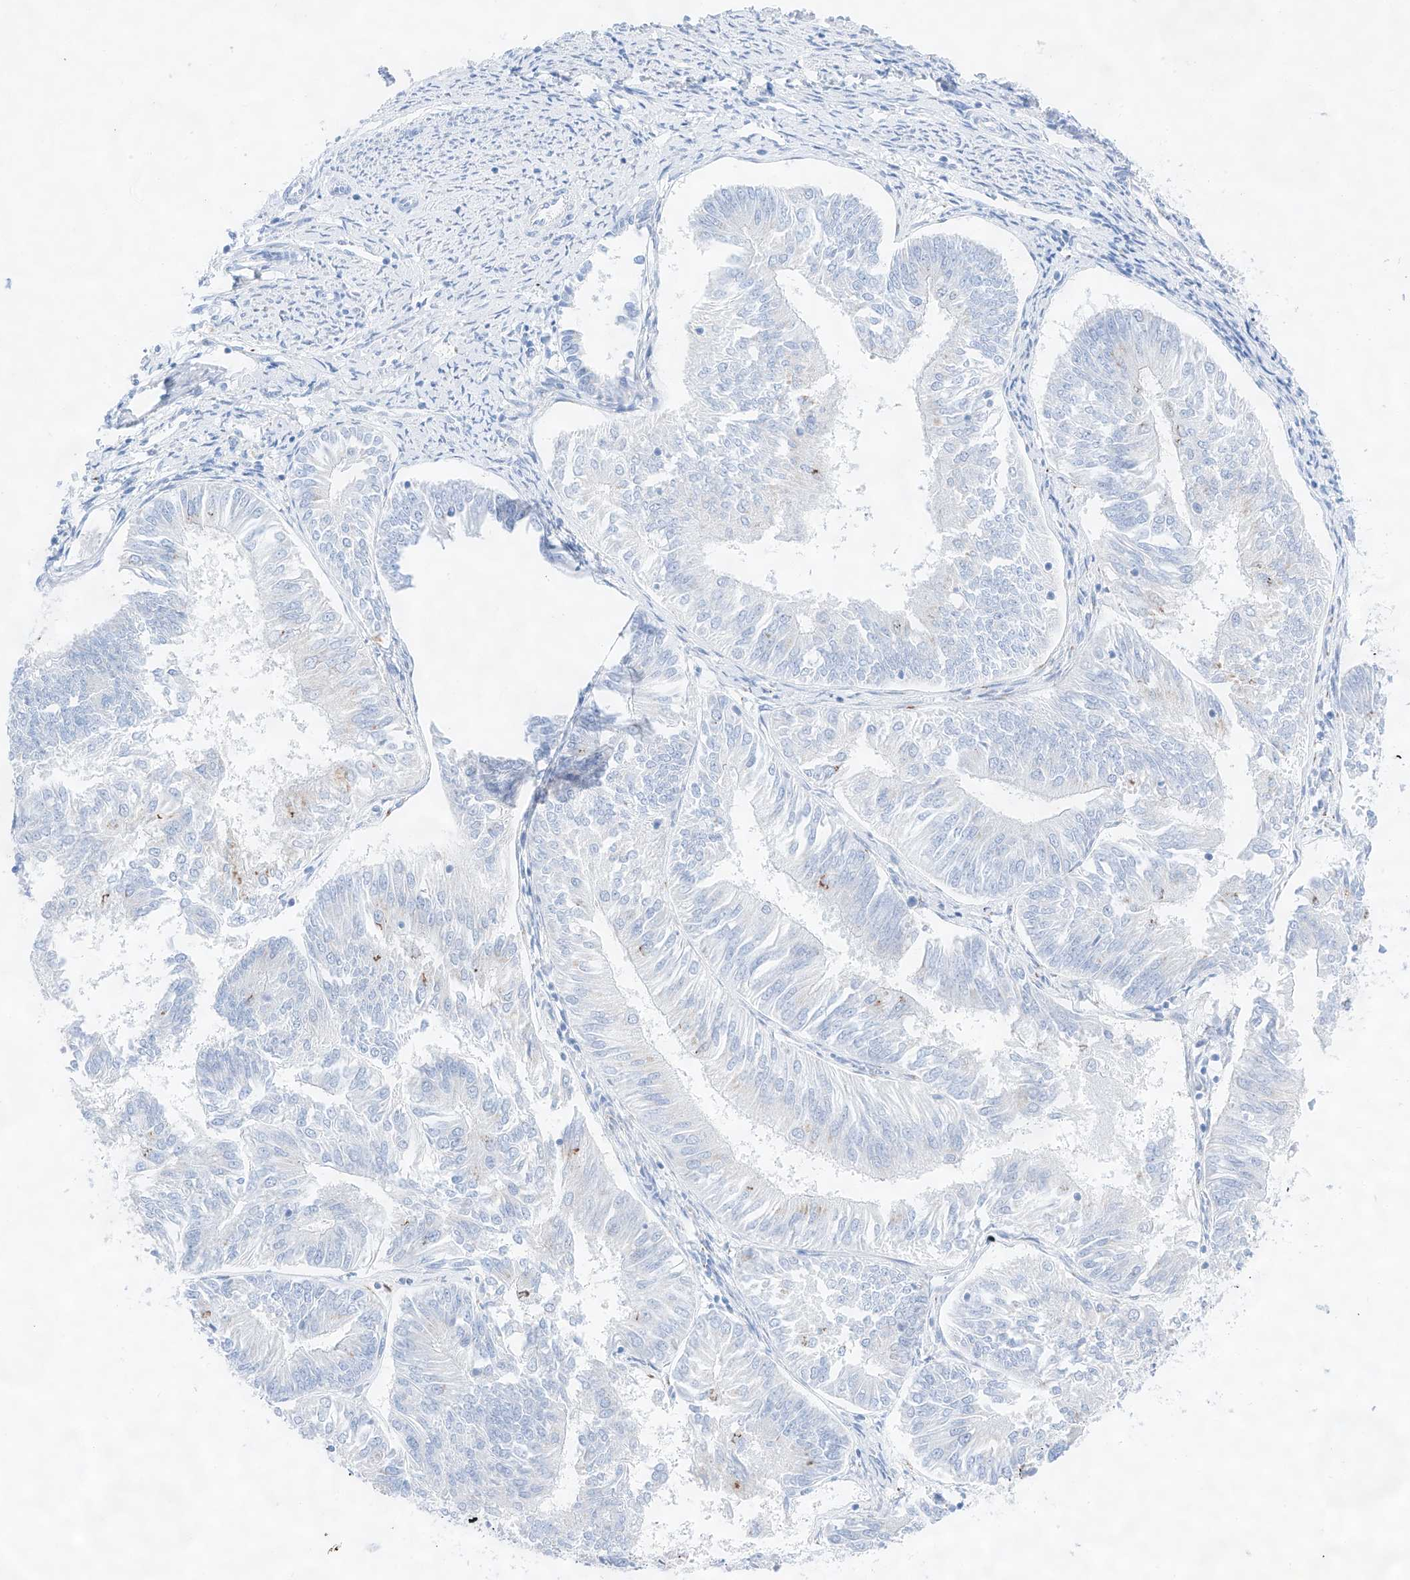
{"staining": {"intensity": "negative", "quantity": "none", "location": "none"}, "tissue": "endometrial cancer", "cell_type": "Tumor cells", "image_type": "cancer", "snomed": [{"axis": "morphology", "description": "Adenocarcinoma, NOS"}, {"axis": "topography", "description": "Endometrium"}], "caption": "This is a histopathology image of IHC staining of endometrial cancer (adenocarcinoma), which shows no positivity in tumor cells.", "gene": "NT5C3B", "patient": {"sex": "female", "age": 58}}